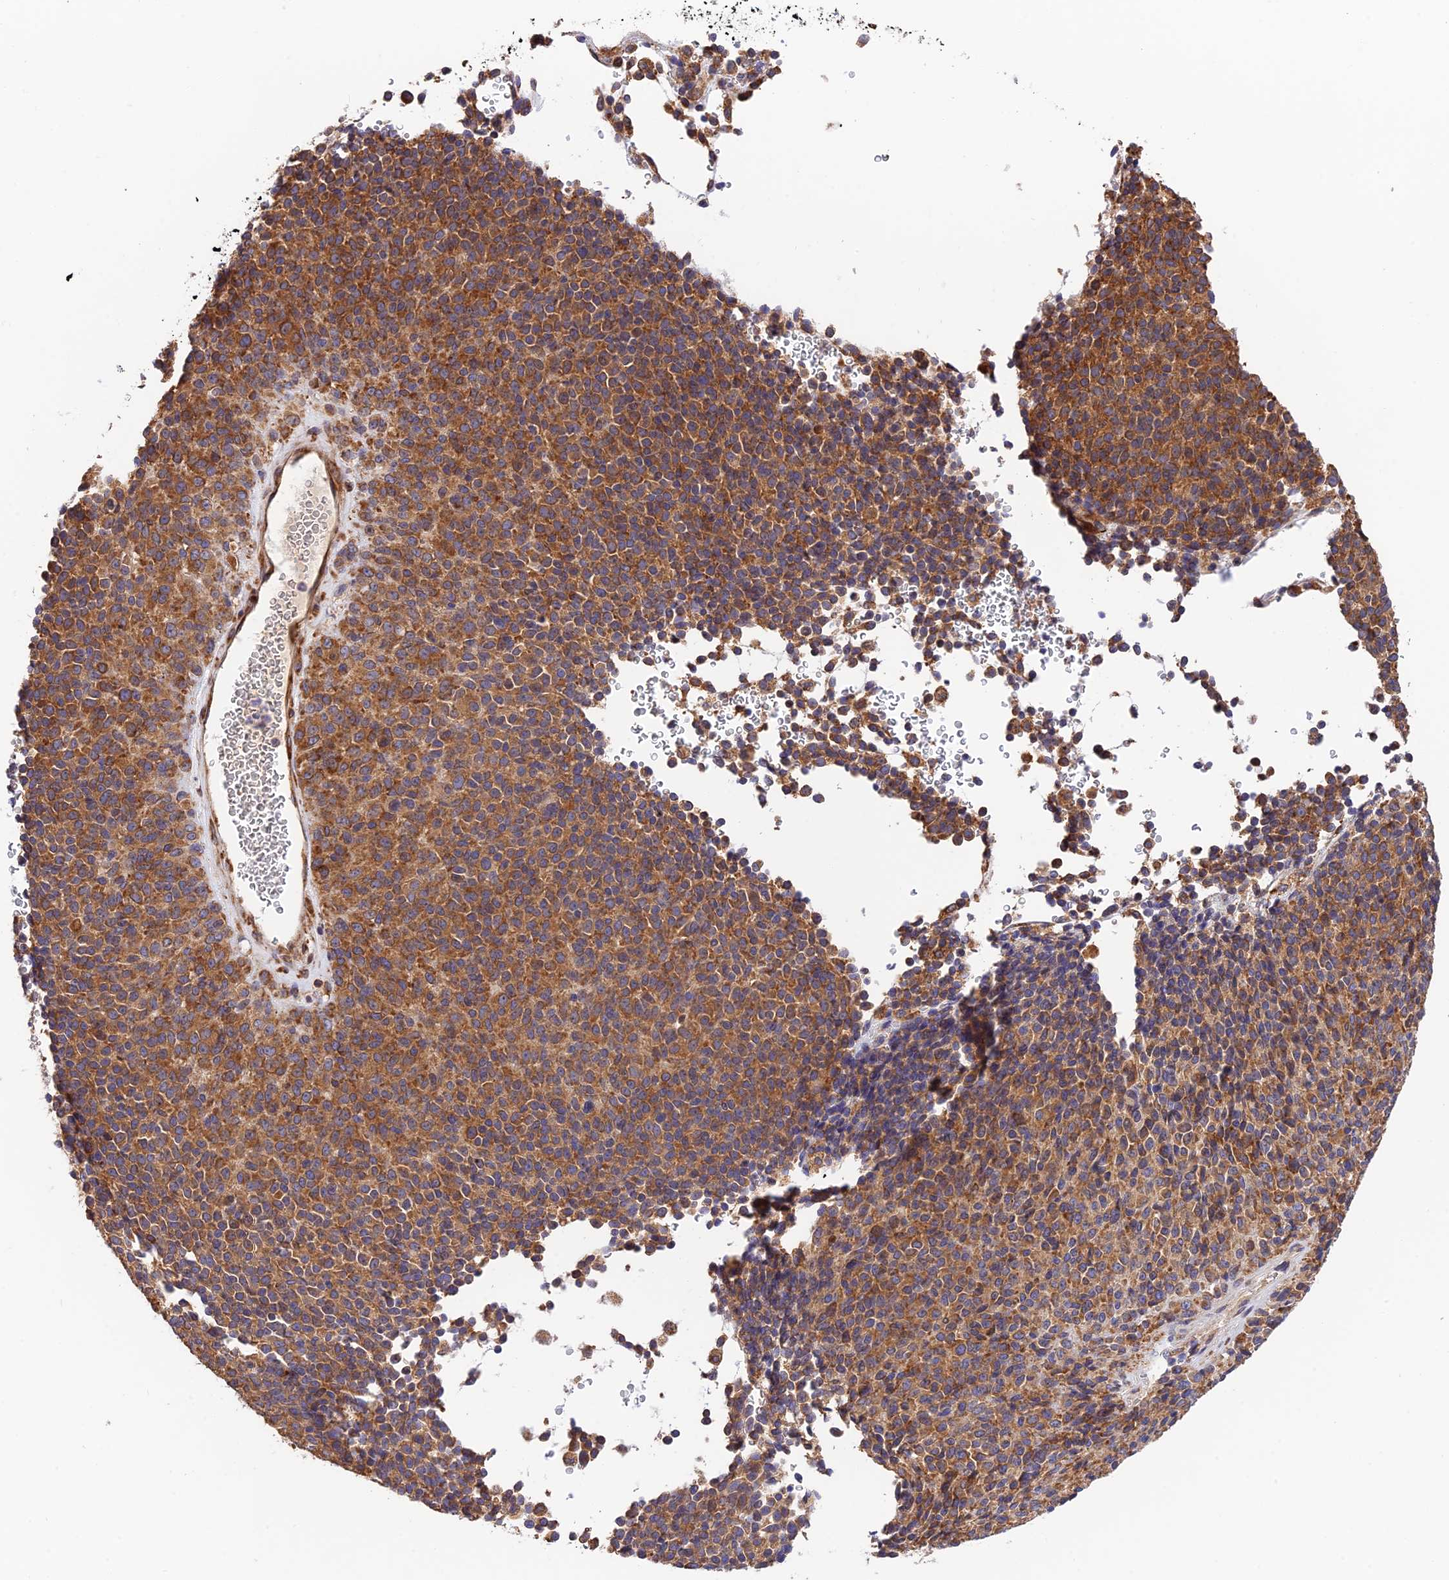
{"staining": {"intensity": "strong", "quantity": ">75%", "location": "cytoplasmic/membranous"}, "tissue": "melanoma", "cell_type": "Tumor cells", "image_type": "cancer", "snomed": [{"axis": "morphology", "description": "Malignant melanoma, Metastatic site"}, {"axis": "topography", "description": "Brain"}], "caption": "Tumor cells show high levels of strong cytoplasmic/membranous positivity in approximately >75% of cells in malignant melanoma (metastatic site).", "gene": "RPL5", "patient": {"sex": "female", "age": 56}}